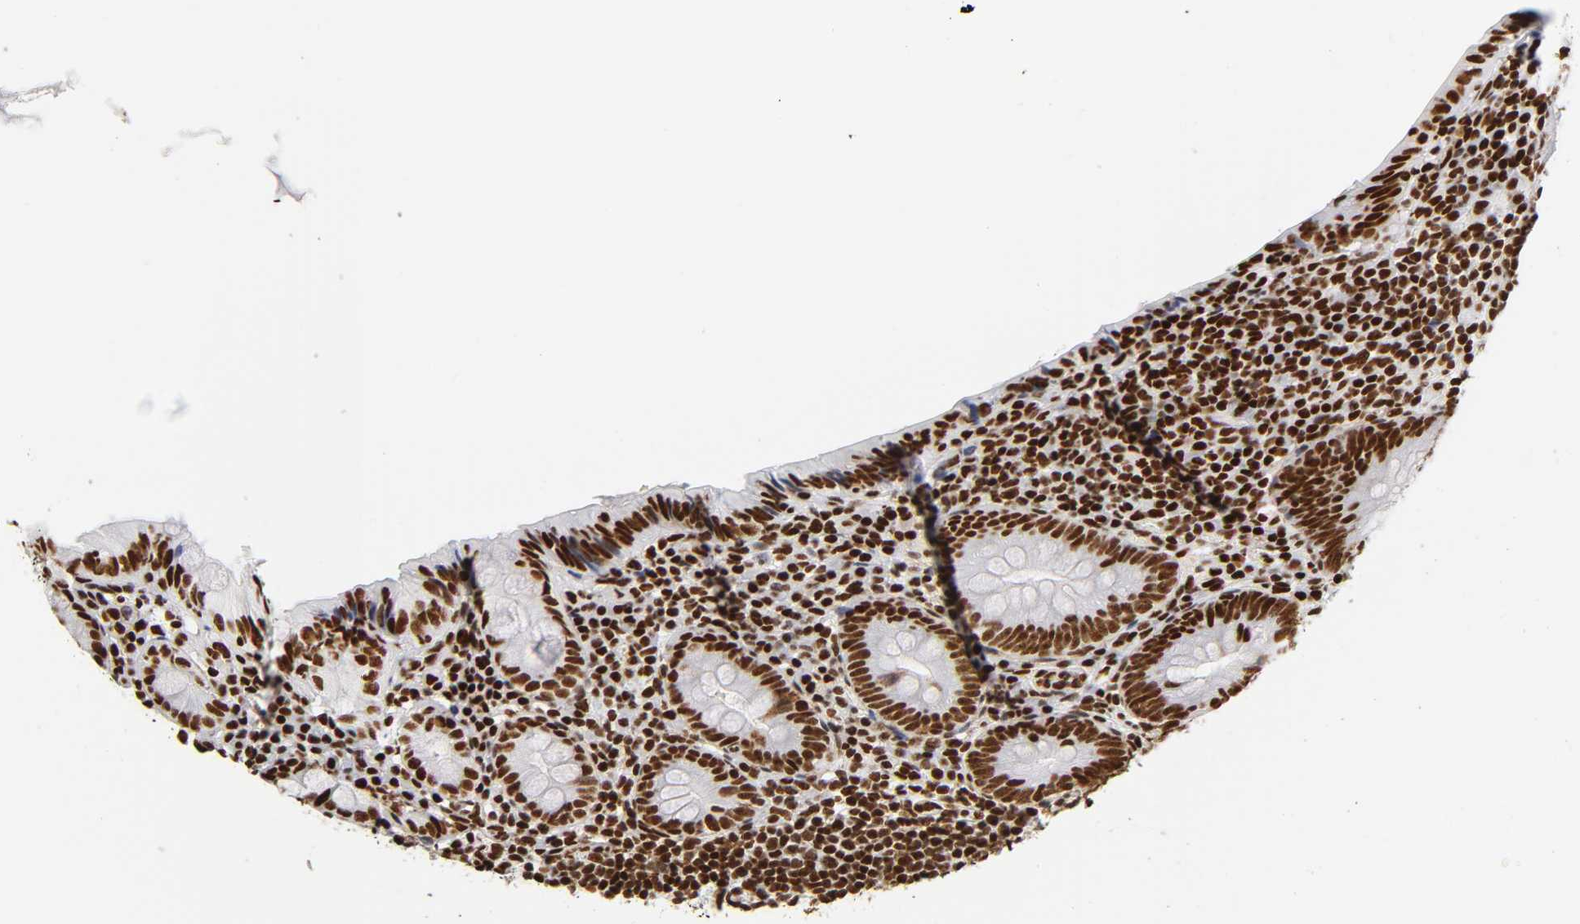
{"staining": {"intensity": "strong", "quantity": ">75%", "location": "nuclear"}, "tissue": "appendix", "cell_type": "Glandular cells", "image_type": "normal", "snomed": [{"axis": "morphology", "description": "Normal tissue, NOS"}, {"axis": "topography", "description": "Appendix"}], "caption": "Normal appendix was stained to show a protein in brown. There is high levels of strong nuclear expression in about >75% of glandular cells. (Stains: DAB (3,3'-diaminobenzidine) in brown, nuclei in blue, Microscopy: brightfield microscopy at high magnification).", "gene": "XRCC6", "patient": {"sex": "female", "age": 10}}